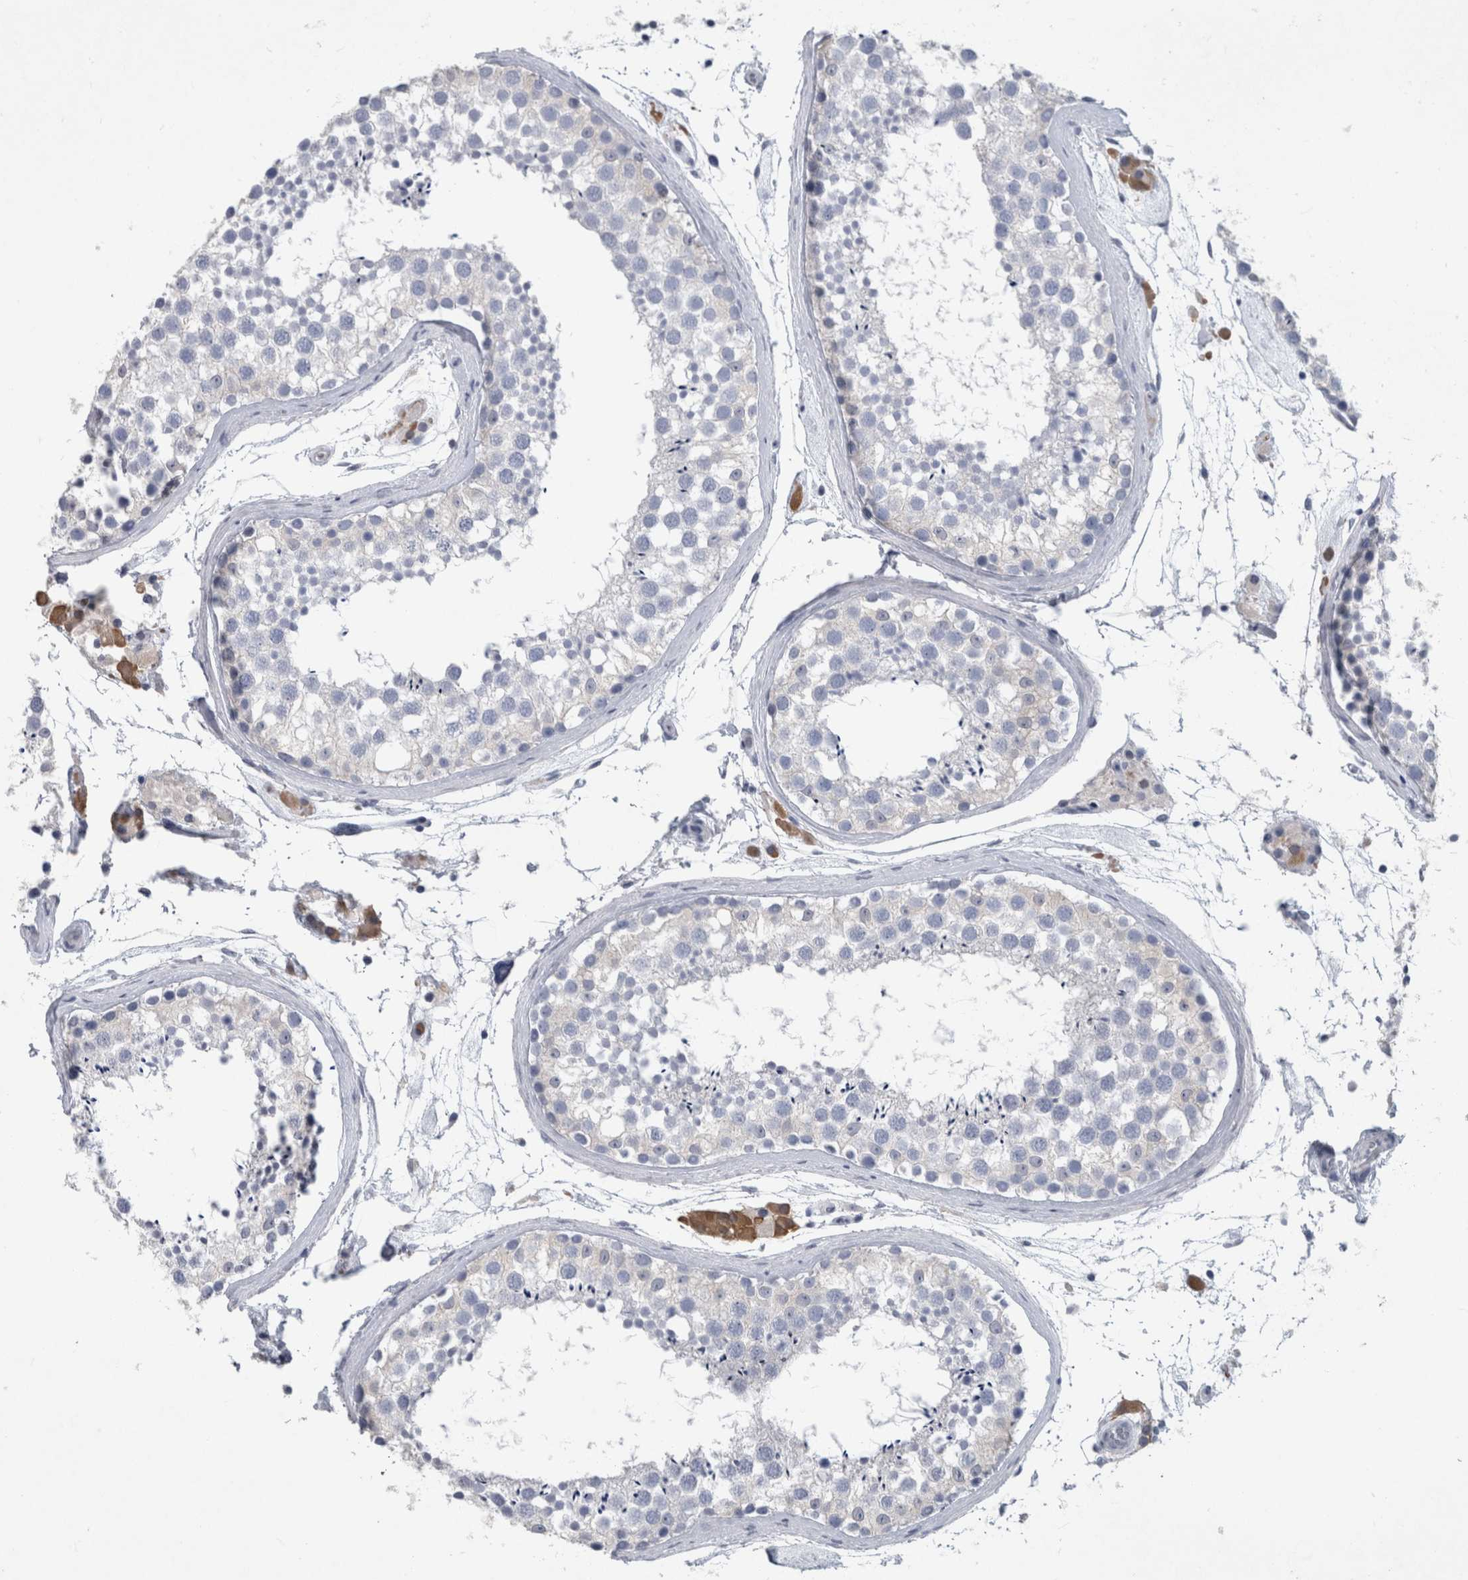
{"staining": {"intensity": "negative", "quantity": "none", "location": "none"}, "tissue": "testis", "cell_type": "Cells in seminiferous ducts", "image_type": "normal", "snomed": [{"axis": "morphology", "description": "Normal tissue, NOS"}, {"axis": "topography", "description": "Testis"}], "caption": "A high-resolution photomicrograph shows immunohistochemistry staining of normal testis, which exhibits no significant staining in cells in seminiferous ducts.", "gene": "FAM83H", "patient": {"sex": "male", "age": 46}}